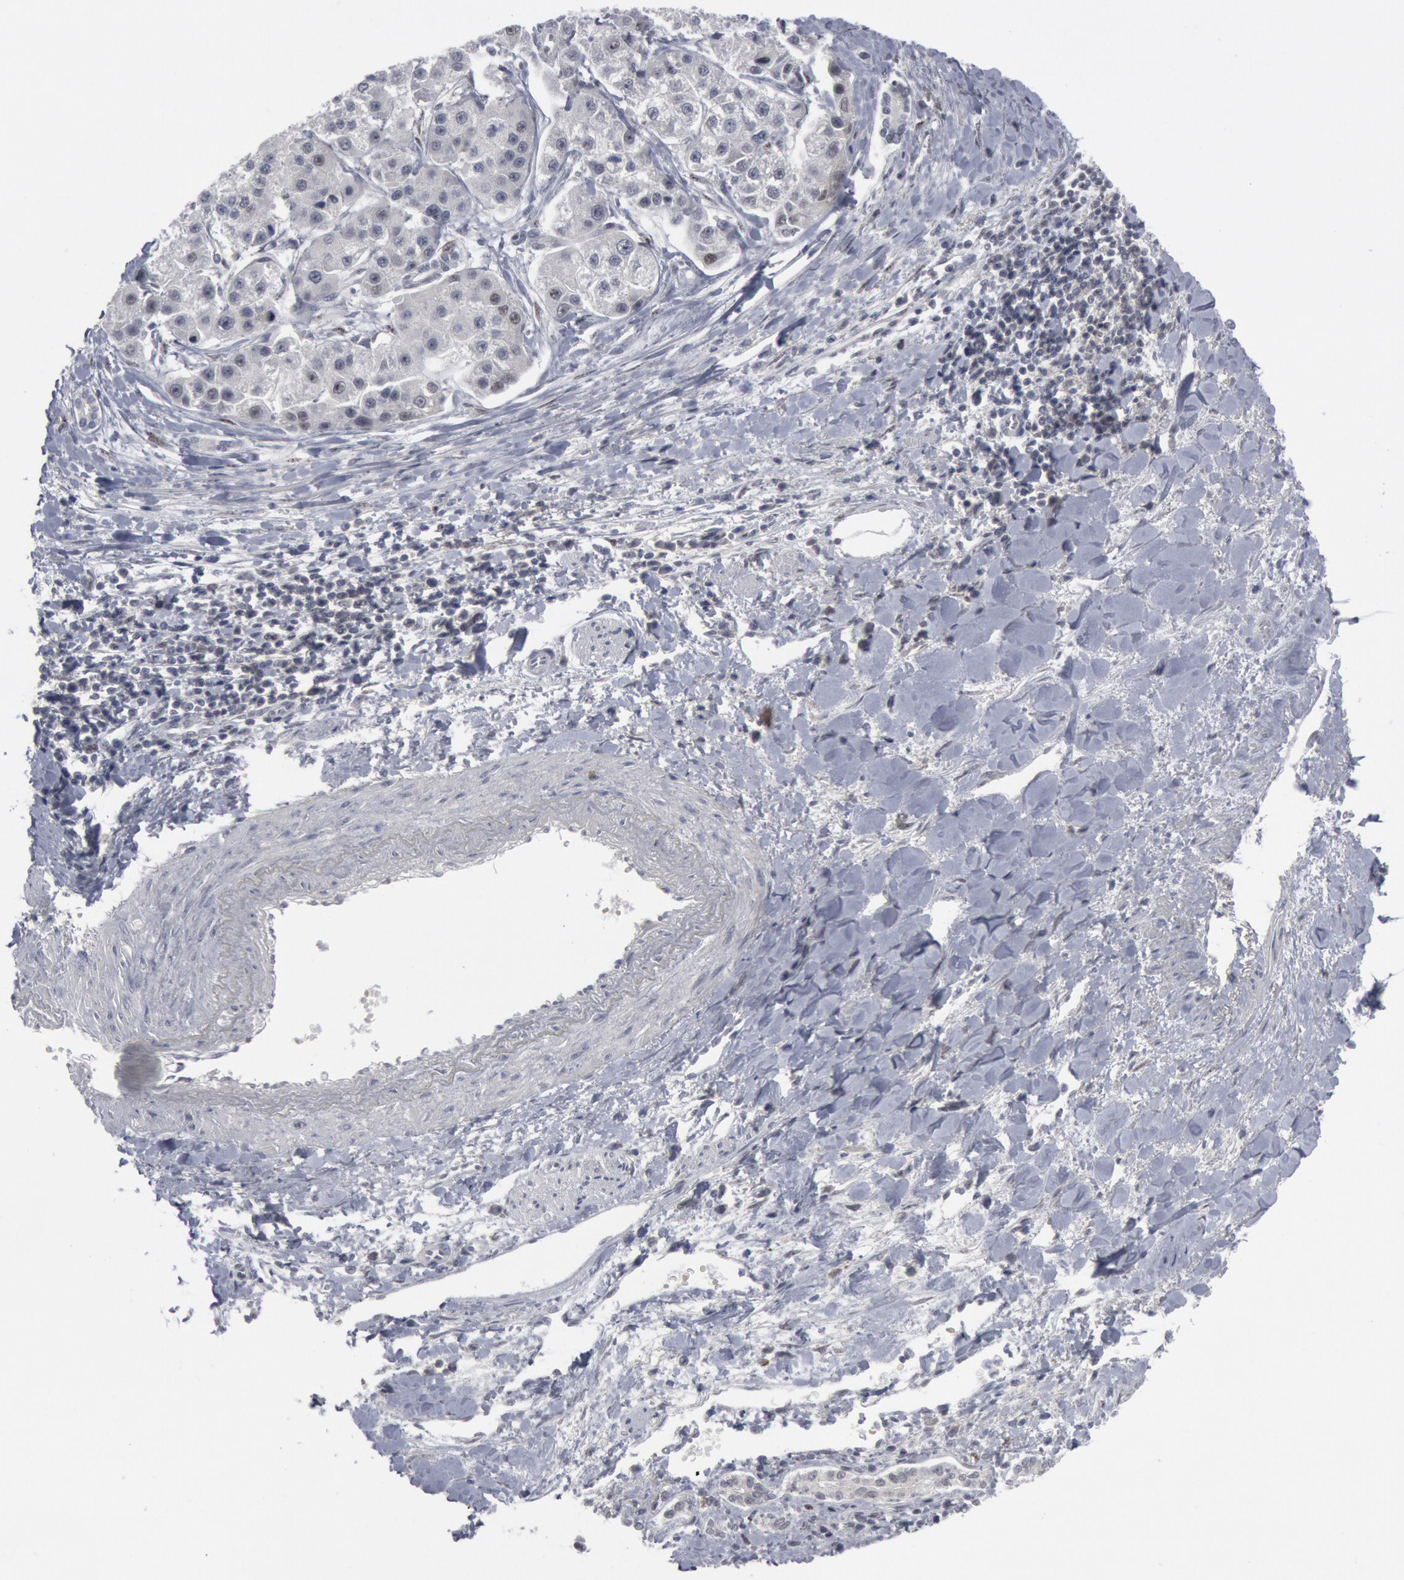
{"staining": {"intensity": "negative", "quantity": "none", "location": "none"}, "tissue": "liver cancer", "cell_type": "Tumor cells", "image_type": "cancer", "snomed": [{"axis": "morphology", "description": "Carcinoma, Hepatocellular, NOS"}, {"axis": "topography", "description": "Liver"}], "caption": "High magnification brightfield microscopy of liver hepatocellular carcinoma stained with DAB (3,3'-diaminobenzidine) (brown) and counterstained with hematoxylin (blue): tumor cells show no significant expression.", "gene": "FOXO1", "patient": {"sex": "female", "age": 85}}